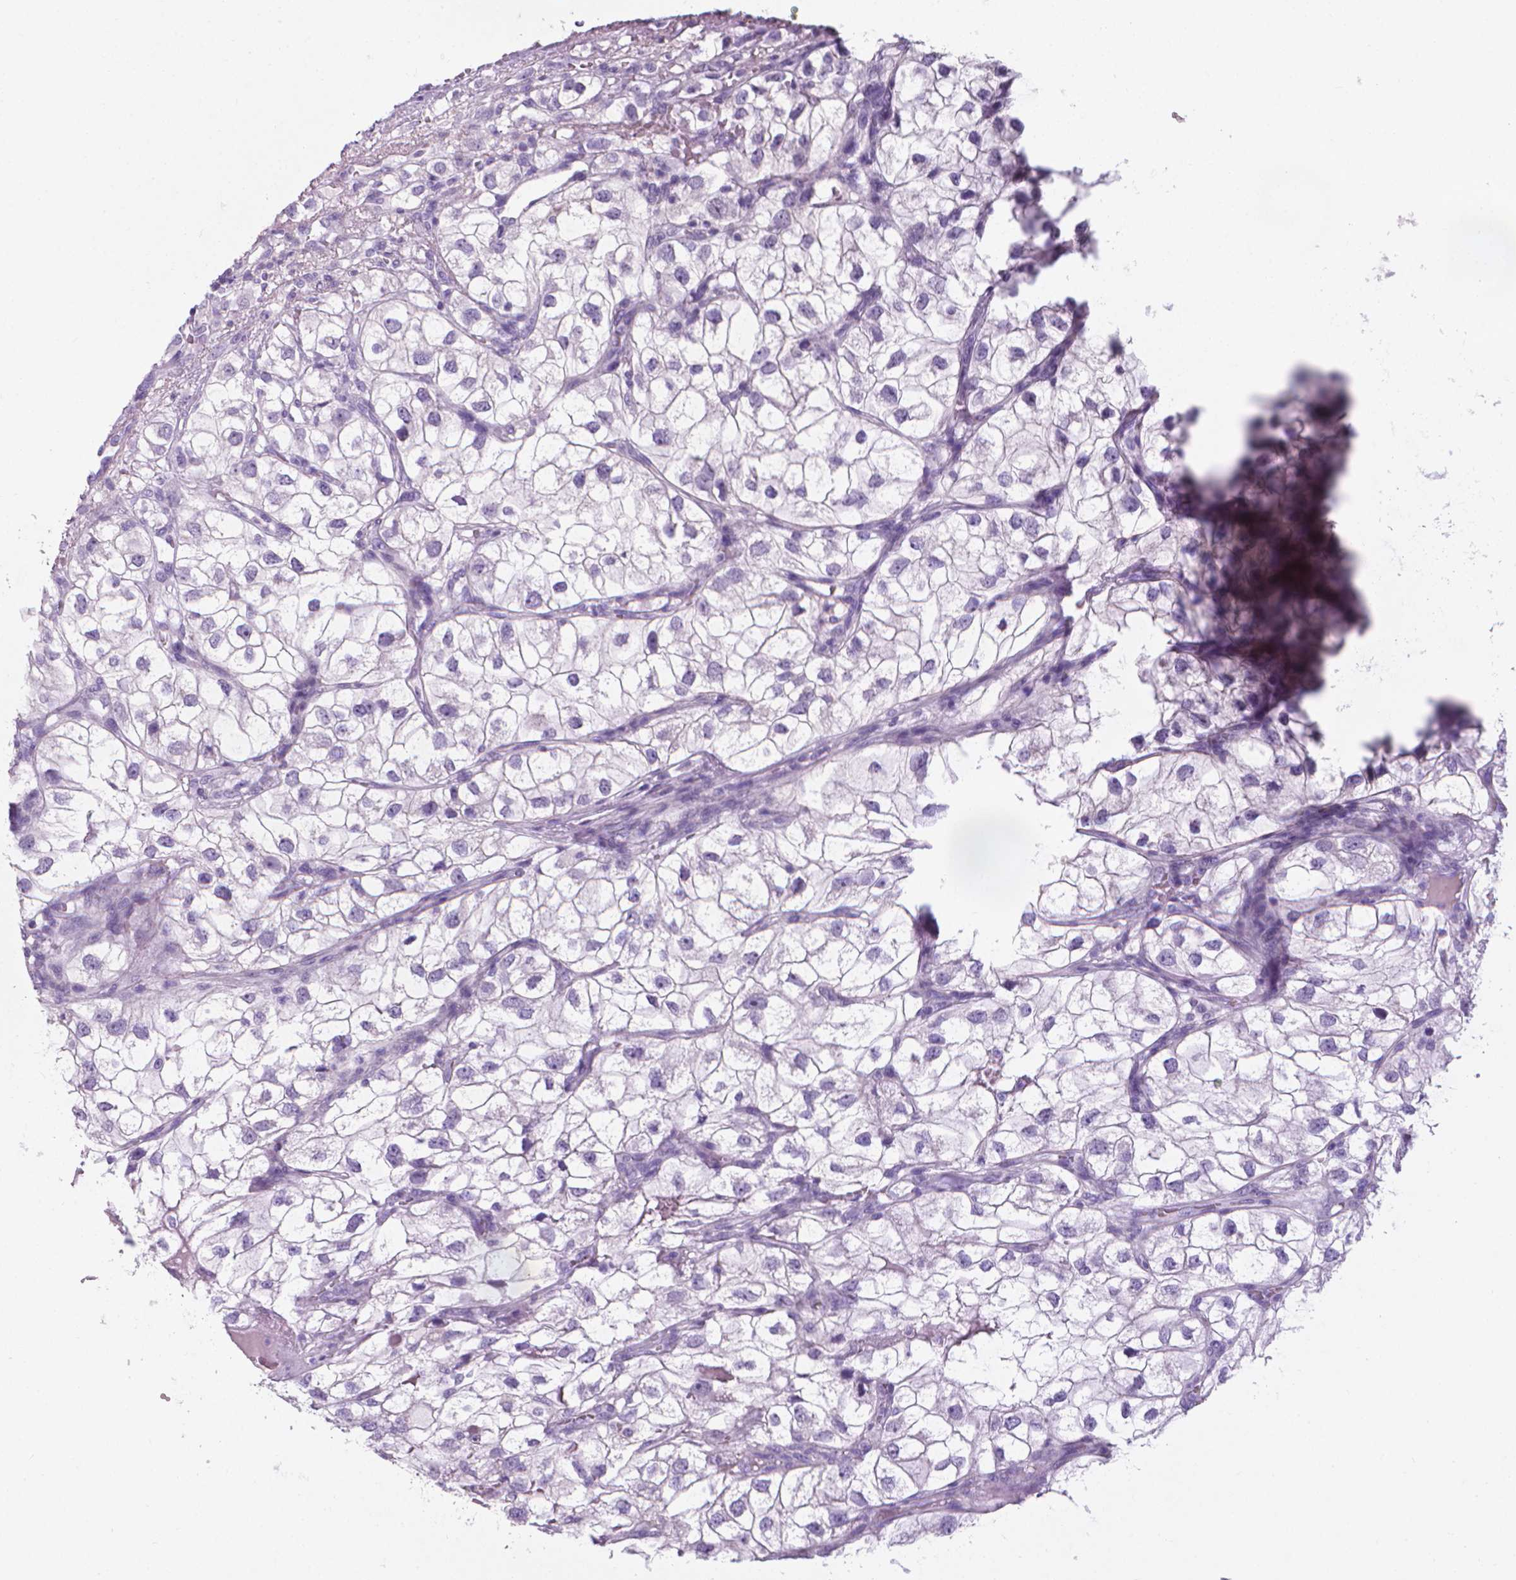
{"staining": {"intensity": "negative", "quantity": "none", "location": "none"}, "tissue": "renal cancer", "cell_type": "Tumor cells", "image_type": "cancer", "snomed": [{"axis": "morphology", "description": "Adenocarcinoma, NOS"}, {"axis": "topography", "description": "Kidney"}], "caption": "IHC histopathology image of renal adenocarcinoma stained for a protein (brown), which demonstrates no expression in tumor cells.", "gene": "XPNPEP2", "patient": {"sex": "male", "age": 59}}